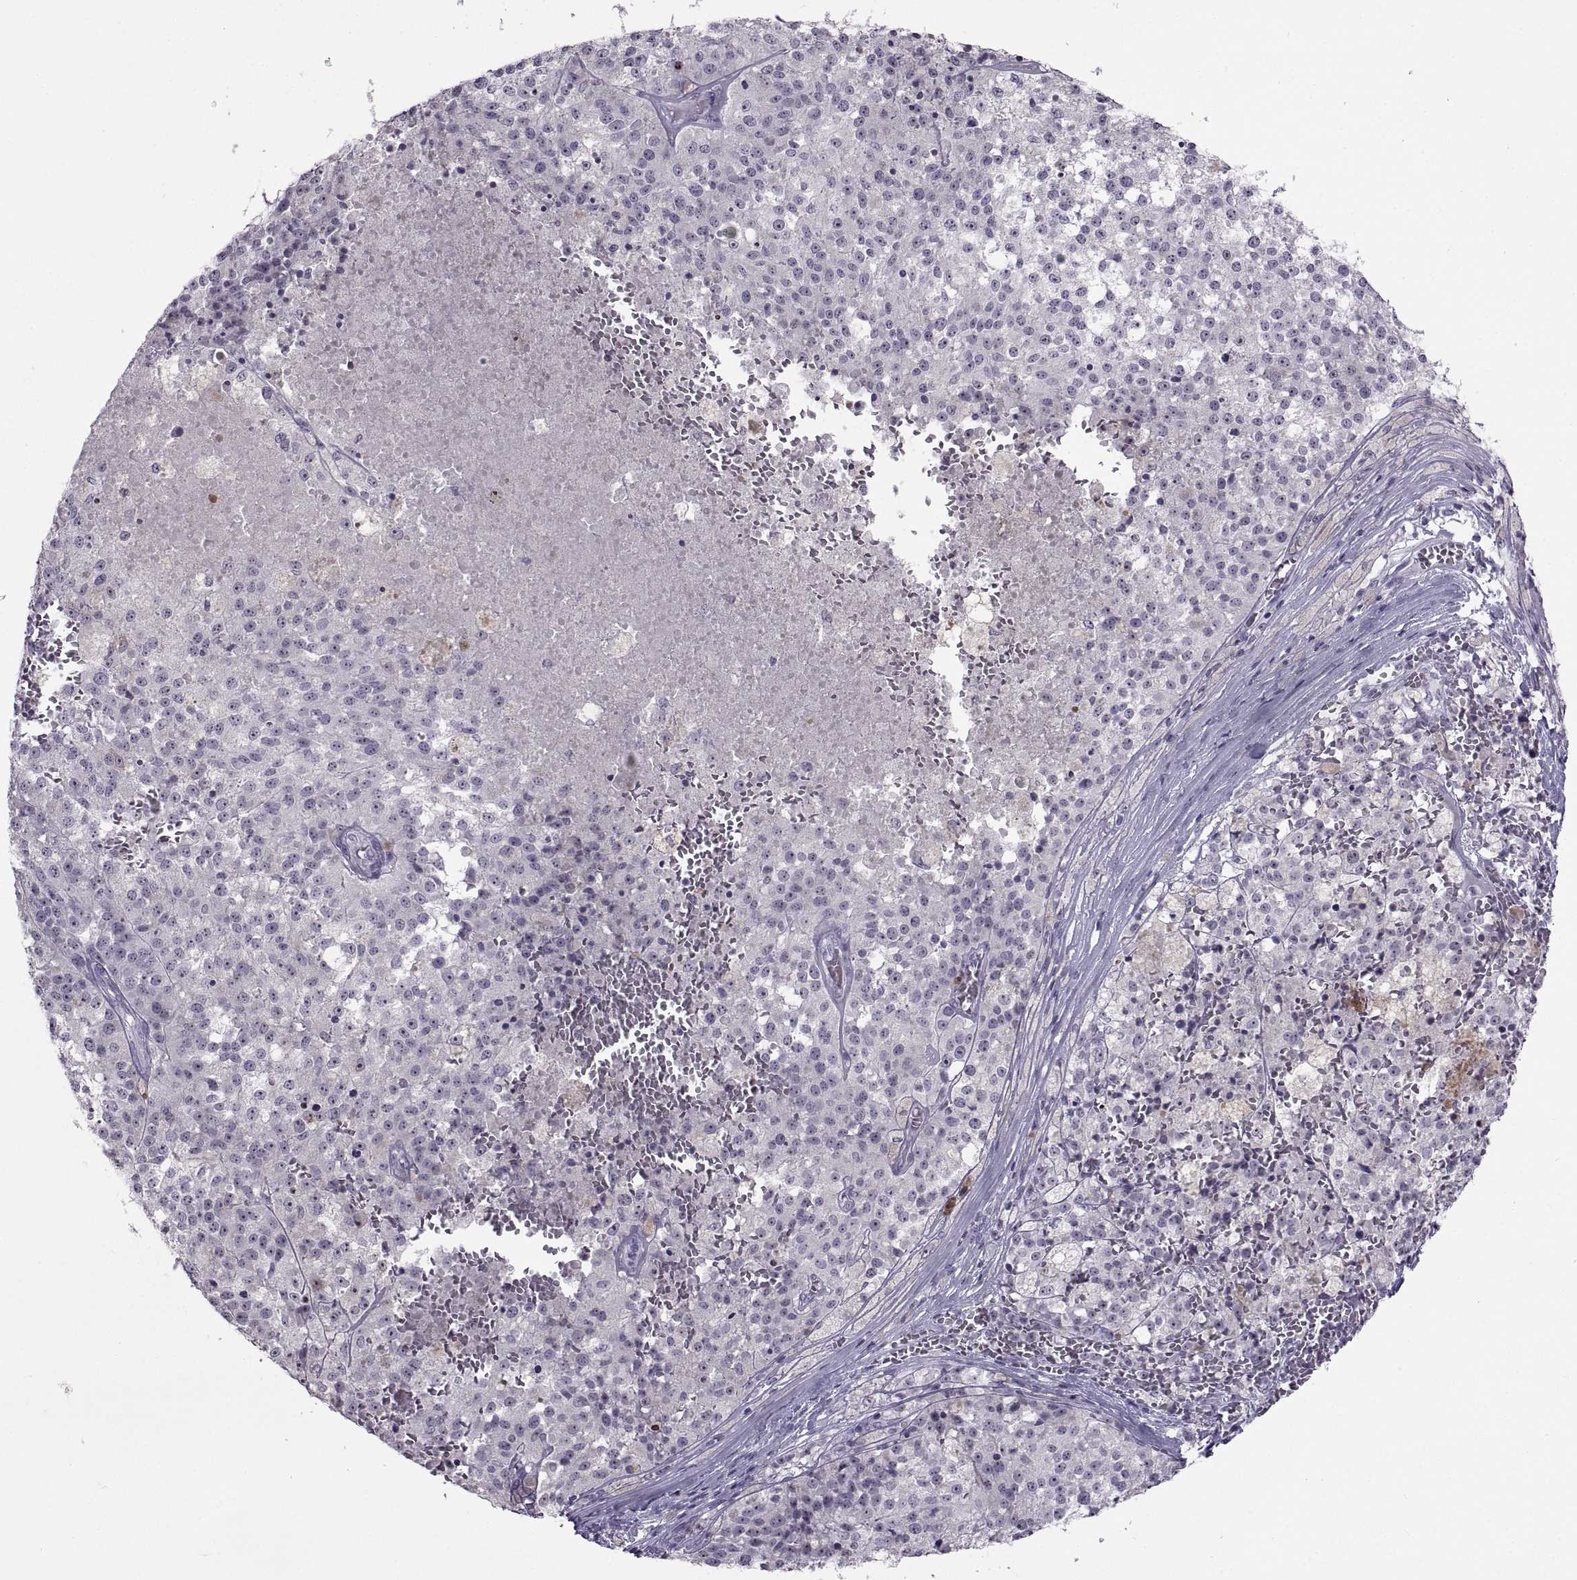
{"staining": {"intensity": "negative", "quantity": "none", "location": "none"}, "tissue": "melanoma", "cell_type": "Tumor cells", "image_type": "cancer", "snomed": [{"axis": "morphology", "description": "Malignant melanoma, Metastatic site"}, {"axis": "topography", "description": "Lymph node"}], "caption": "Immunohistochemistry (IHC) histopathology image of neoplastic tissue: human melanoma stained with DAB displays no significant protein staining in tumor cells.", "gene": "ASIC2", "patient": {"sex": "female", "age": 64}}